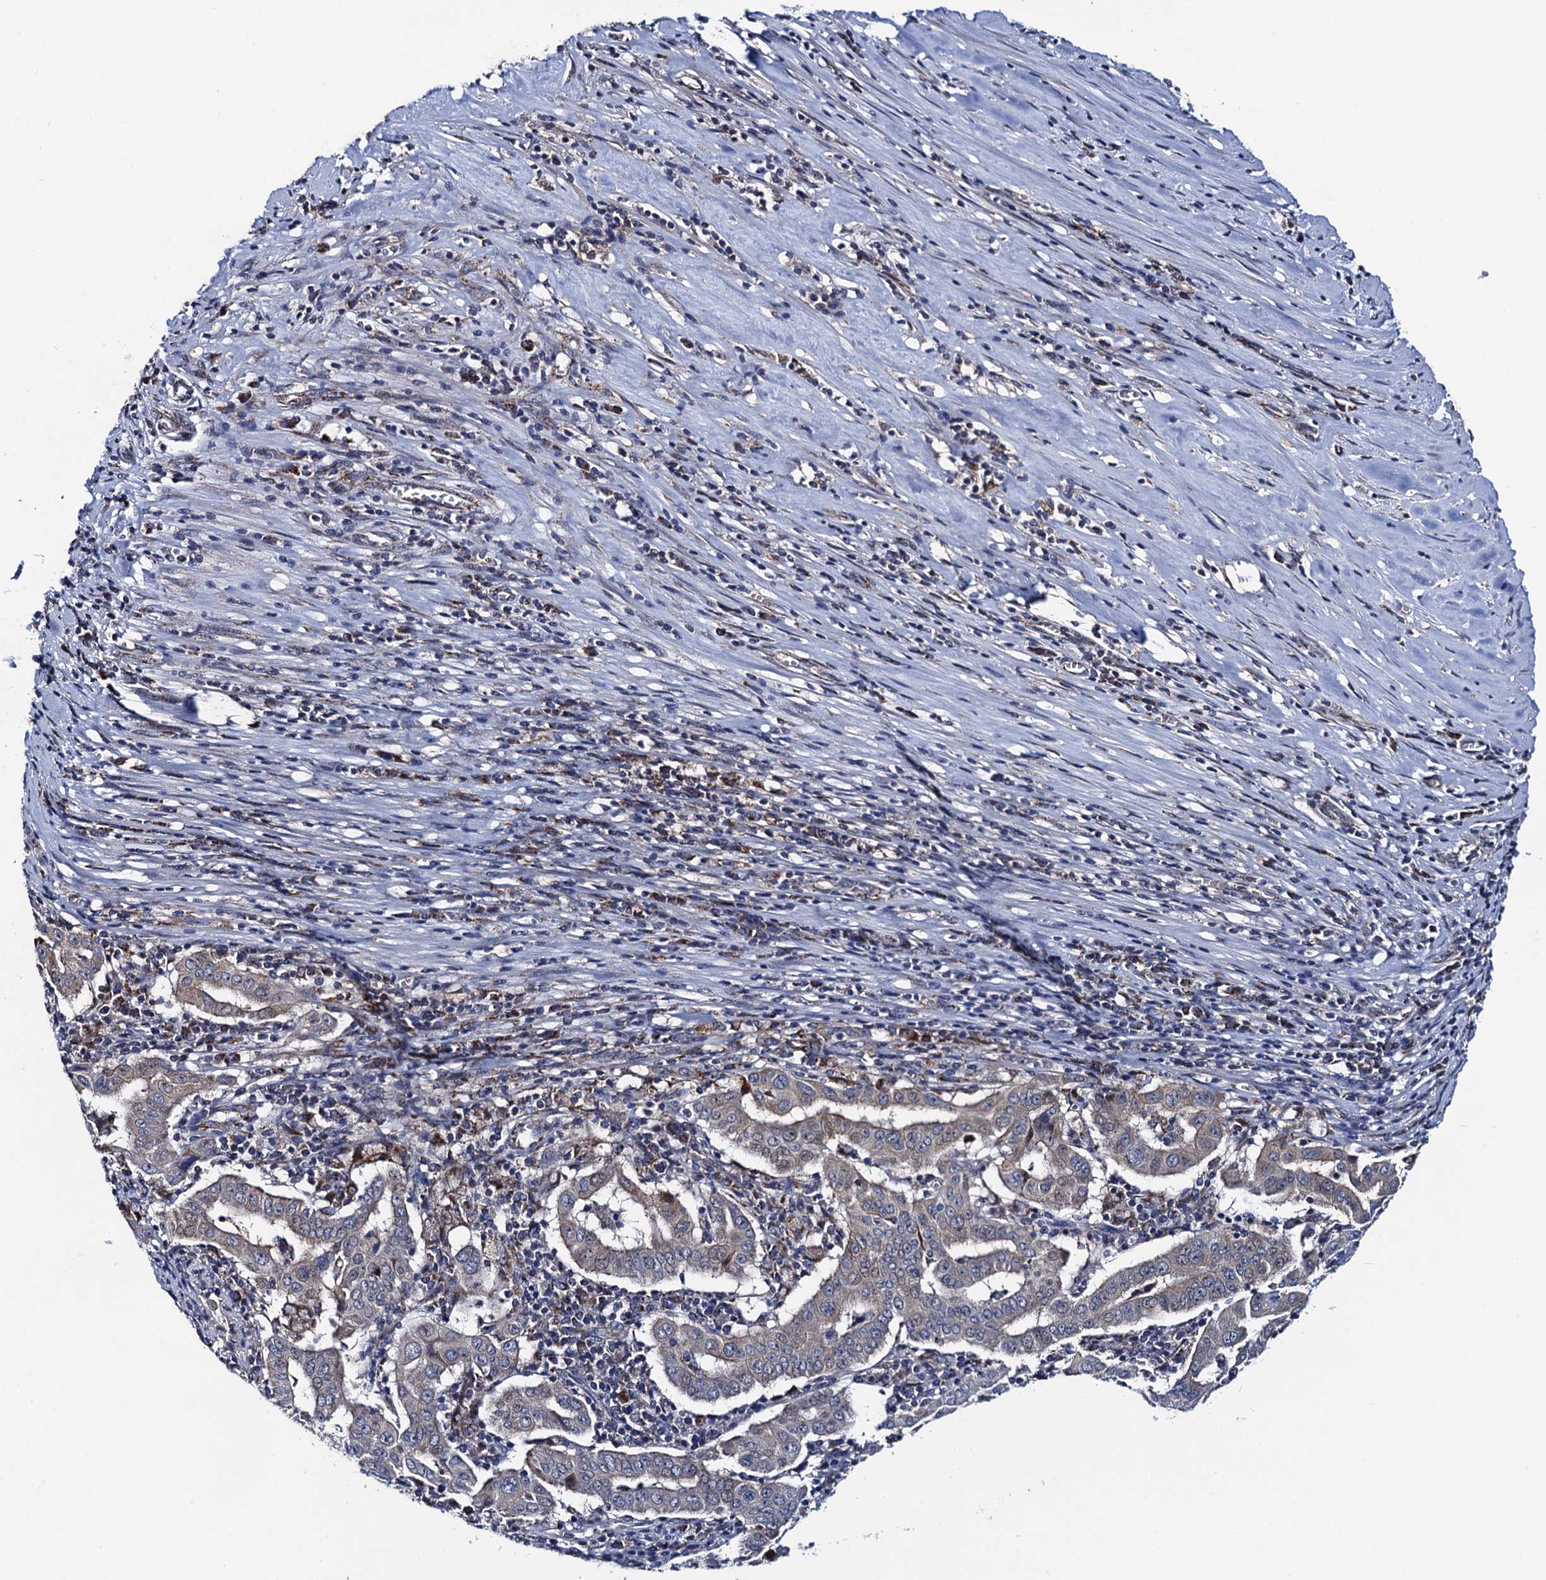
{"staining": {"intensity": "weak", "quantity": "<25%", "location": "cytoplasmic/membranous"}, "tissue": "pancreatic cancer", "cell_type": "Tumor cells", "image_type": "cancer", "snomed": [{"axis": "morphology", "description": "Adenocarcinoma, NOS"}, {"axis": "topography", "description": "Pancreas"}], "caption": "Immunohistochemistry (IHC) histopathology image of pancreatic cancer (adenocarcinoma) stained for a protein (brown), which exhibits no positivity in tumor cells.", "gene": "PTCD3", "patient": {"sex": "male", "age": 63}}